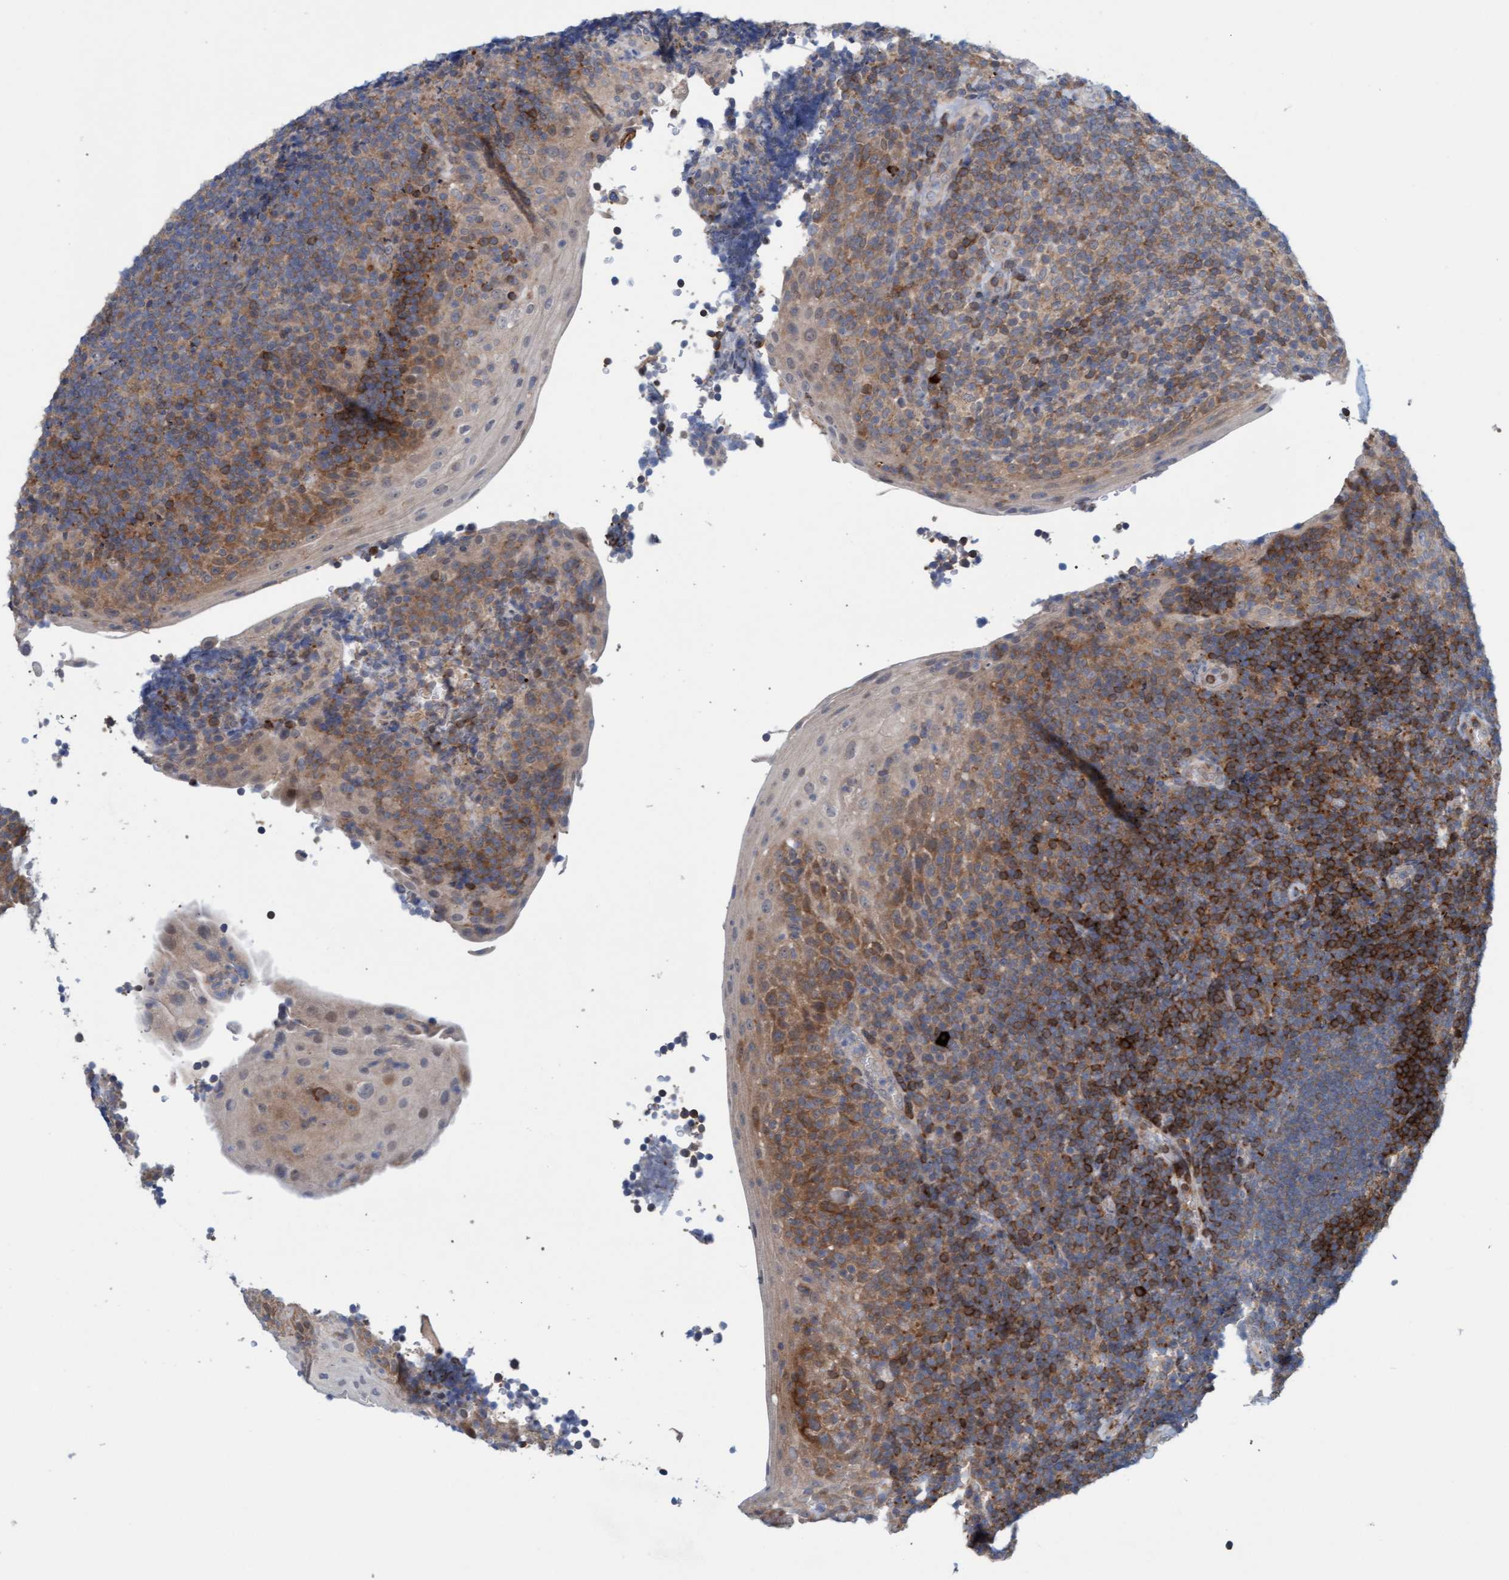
{"staining": {"intensity": "moderate", "quantity": ">75%", "location": "cytoplasmic/membranous"}, "tissue": "tonsil", "cell_type": "Germinal center cells", "image_type": "normal", "snomed": [{"axis": "morphology", "description": "Normal tissue, NOS"}, {"axis": "topography", "description": "Tonsil"}], "caption": "IHC of unremarkable tonsil reveals medium levels of moderate cytoplasmic/membranous staining in about >75% of germinal center cells.", "gene": "KLHL25", "patient": {"sex": "male", "age": 37}}